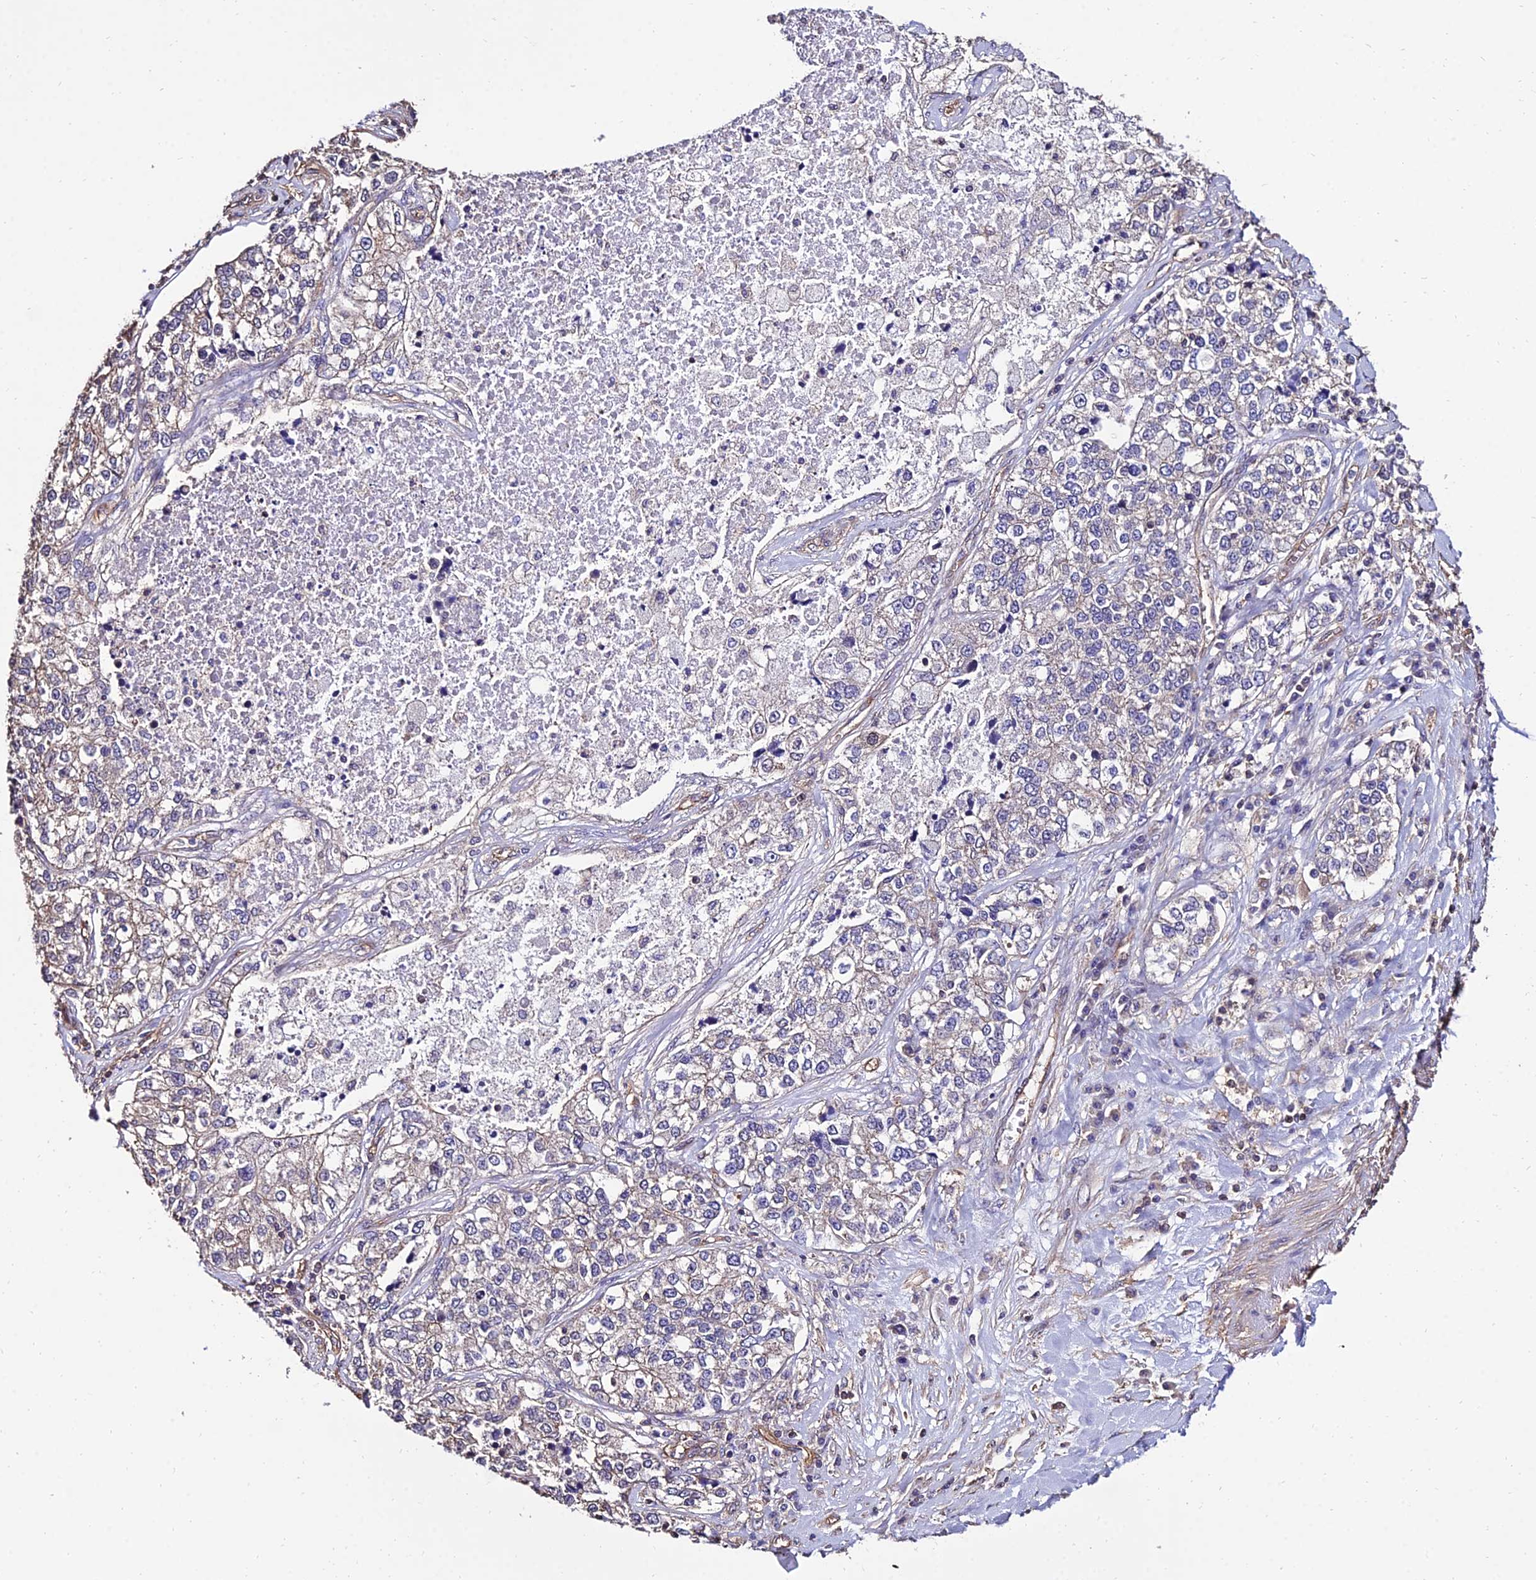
{"staining": {"intensity": "negative", "quantity": "none", "location": "none"}, "tissue": "lung cancer", "cell_type": "Tumor cells", "image_type": "cancer", "snomed": [{"axis": "morphology", "description": "Adenocarcinoma, NOS"}, {"axis": "topography", "description": "Lung"}], "caption": "This is a photomicrograph of immunohistochemistry staining of lung adenocarcinoma, which shows no staining in tumor cells.", "gene": "CALM2", "patient": {"sex": "male", "age": 49}}